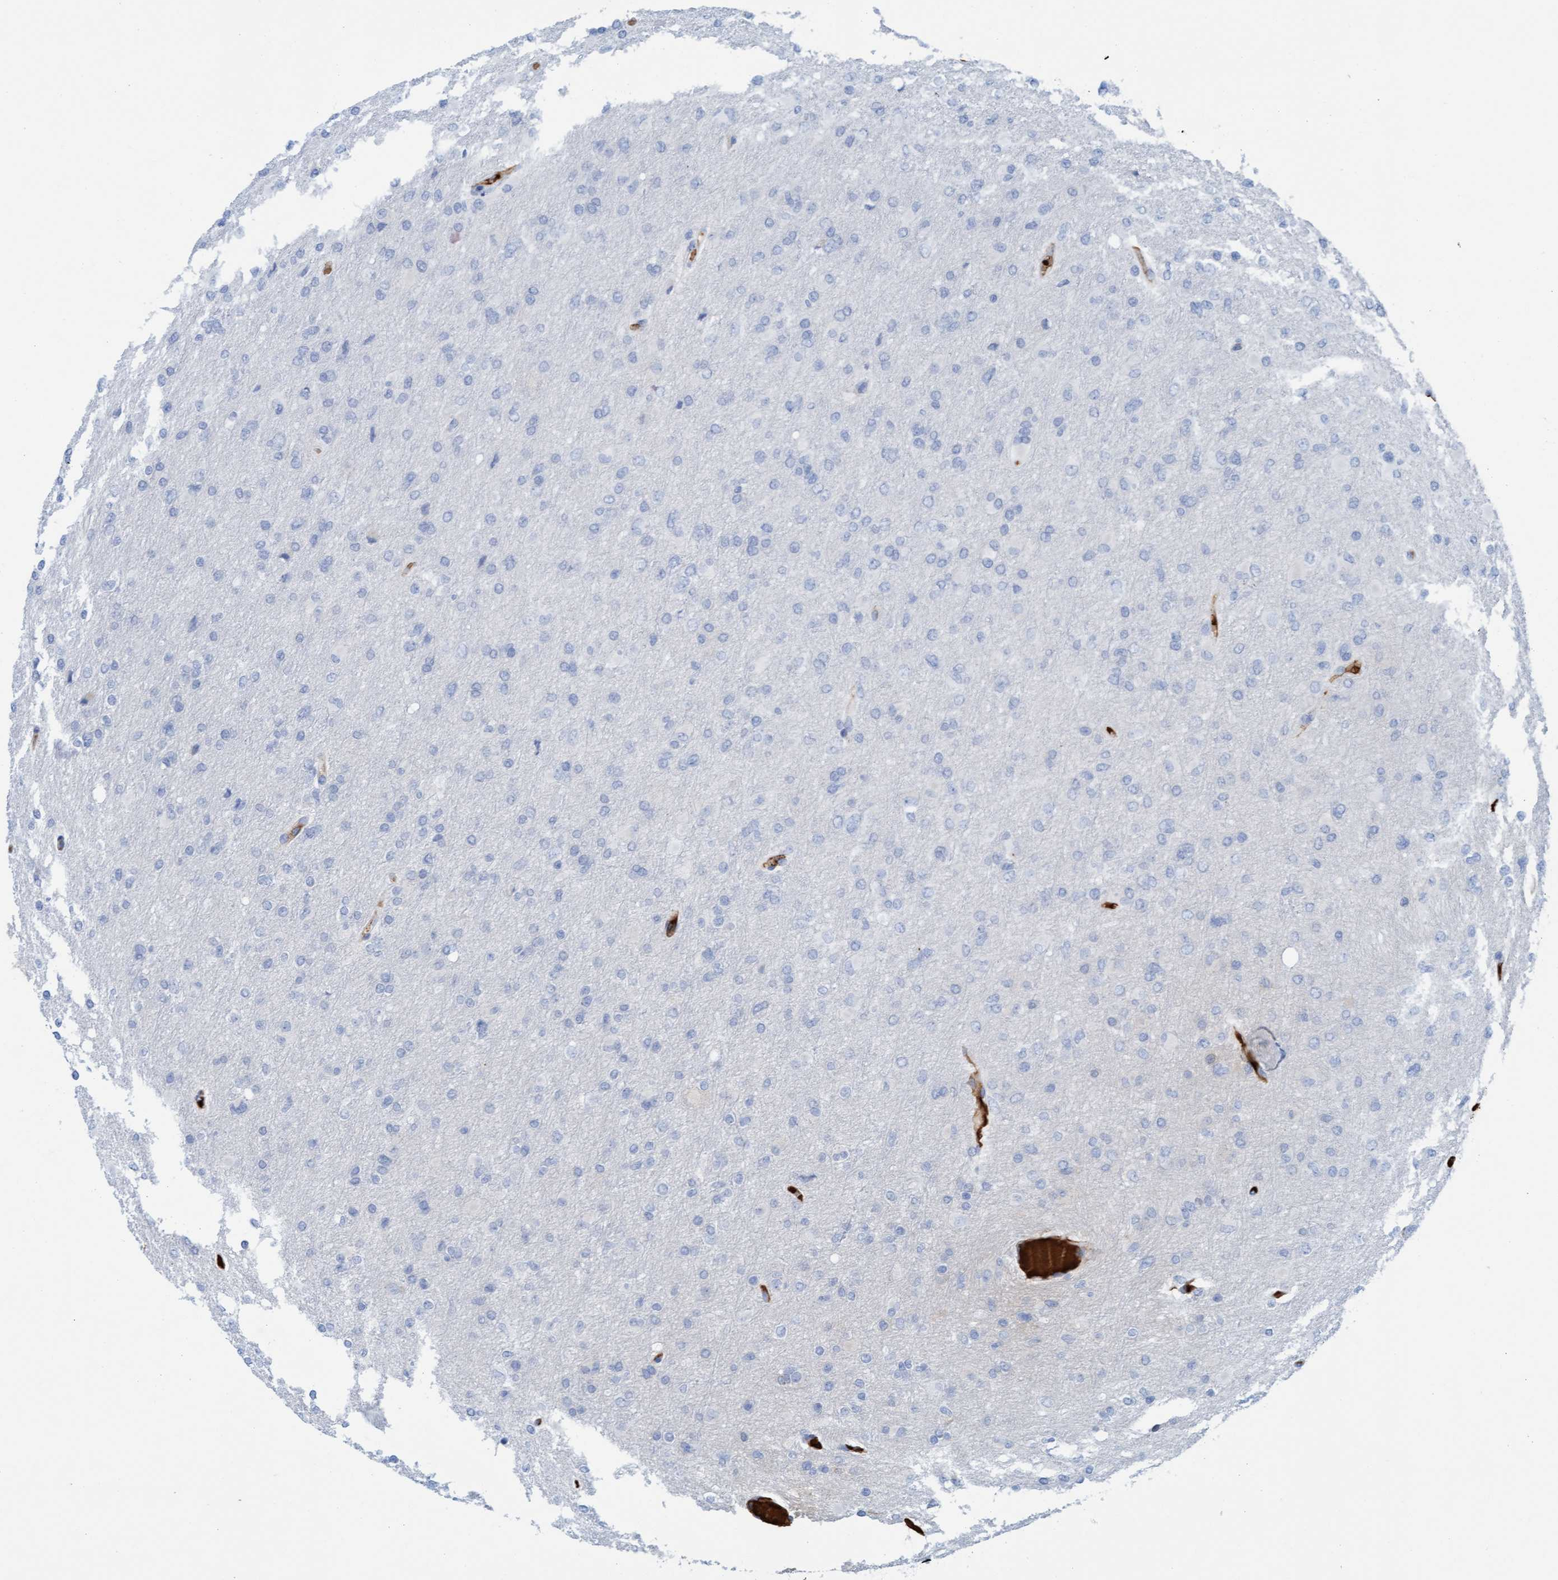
{"staining": {"intensity": "negative", "quantity": "none", "location": "none"}, "tissue": "glioma", "cell_type": "Tumor cells", "image_type": "cancer", "snomed": [{"axis": "morphology", "description": "Glioma, malignant, High grade"}, {"axis": "topography", "description": "Cerebral cortex"}], "caption": "This is an immunohistochemistry image of malignant high-grade glioma. There is no positivity in tumor cells.", "gene": "P2RX5", "patient": {"sex": "female", "age": 36}}